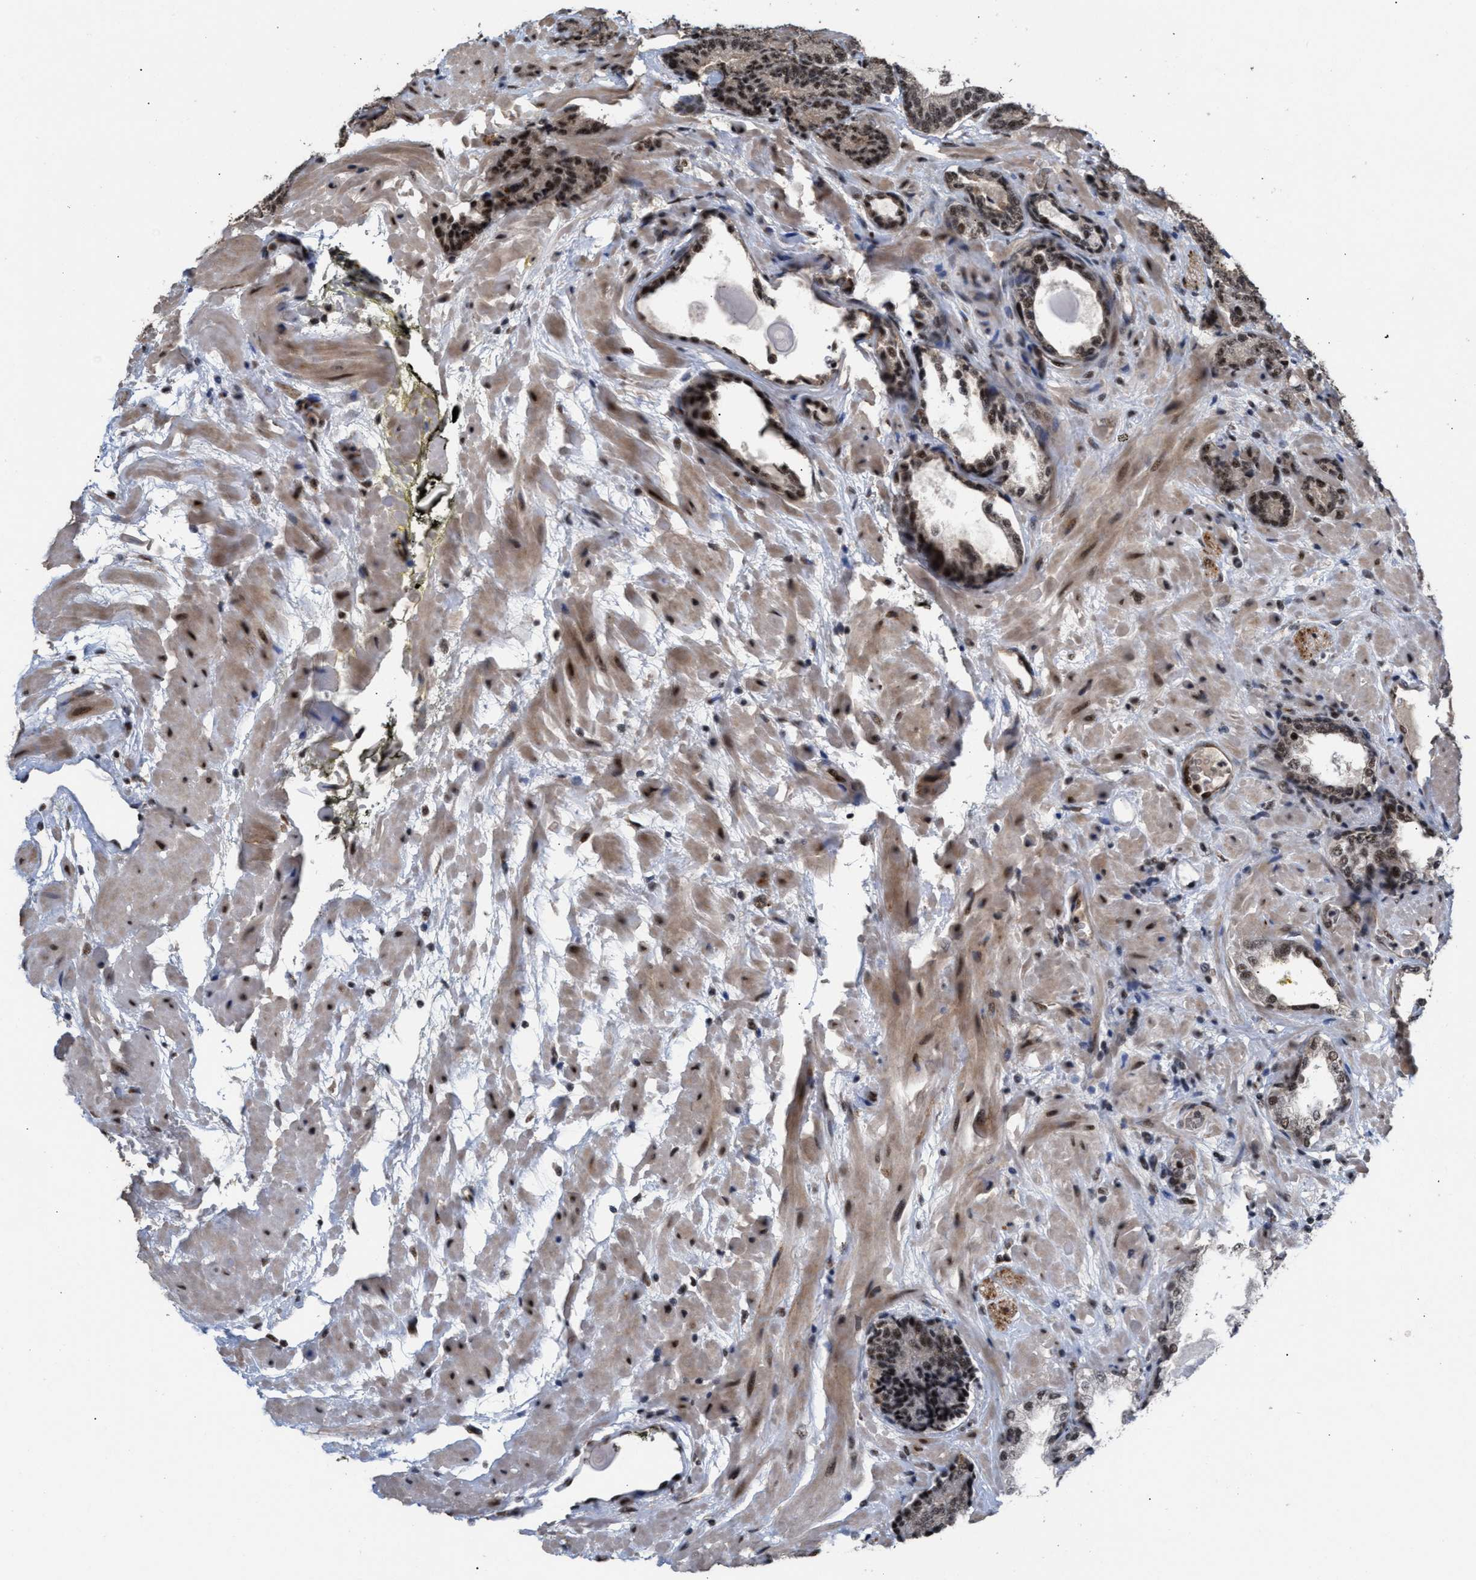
{"staining": {"intensity": "strong", "quantity": ">75%", "location": "nuclear"}, "tissue": "prostate cancer", "cell_type": "Tumor cells", "image_type": "cancer", "snomed": [{"axis": "morphology", "description": "Adenocarcinoma, High grade"}, {"axis": "topography", "description": "Prostate"}], "caption": "This photomicrograph displays prostate adenocarcinoma (high-grade) stained with IHC to label a protein in brown. The nuclear of tumor cells show strong positivity for the protein. Nuclei are counter-stained blue.", "gene": "EIF4A3", "patient": {"sex": "male", "age": 61}}